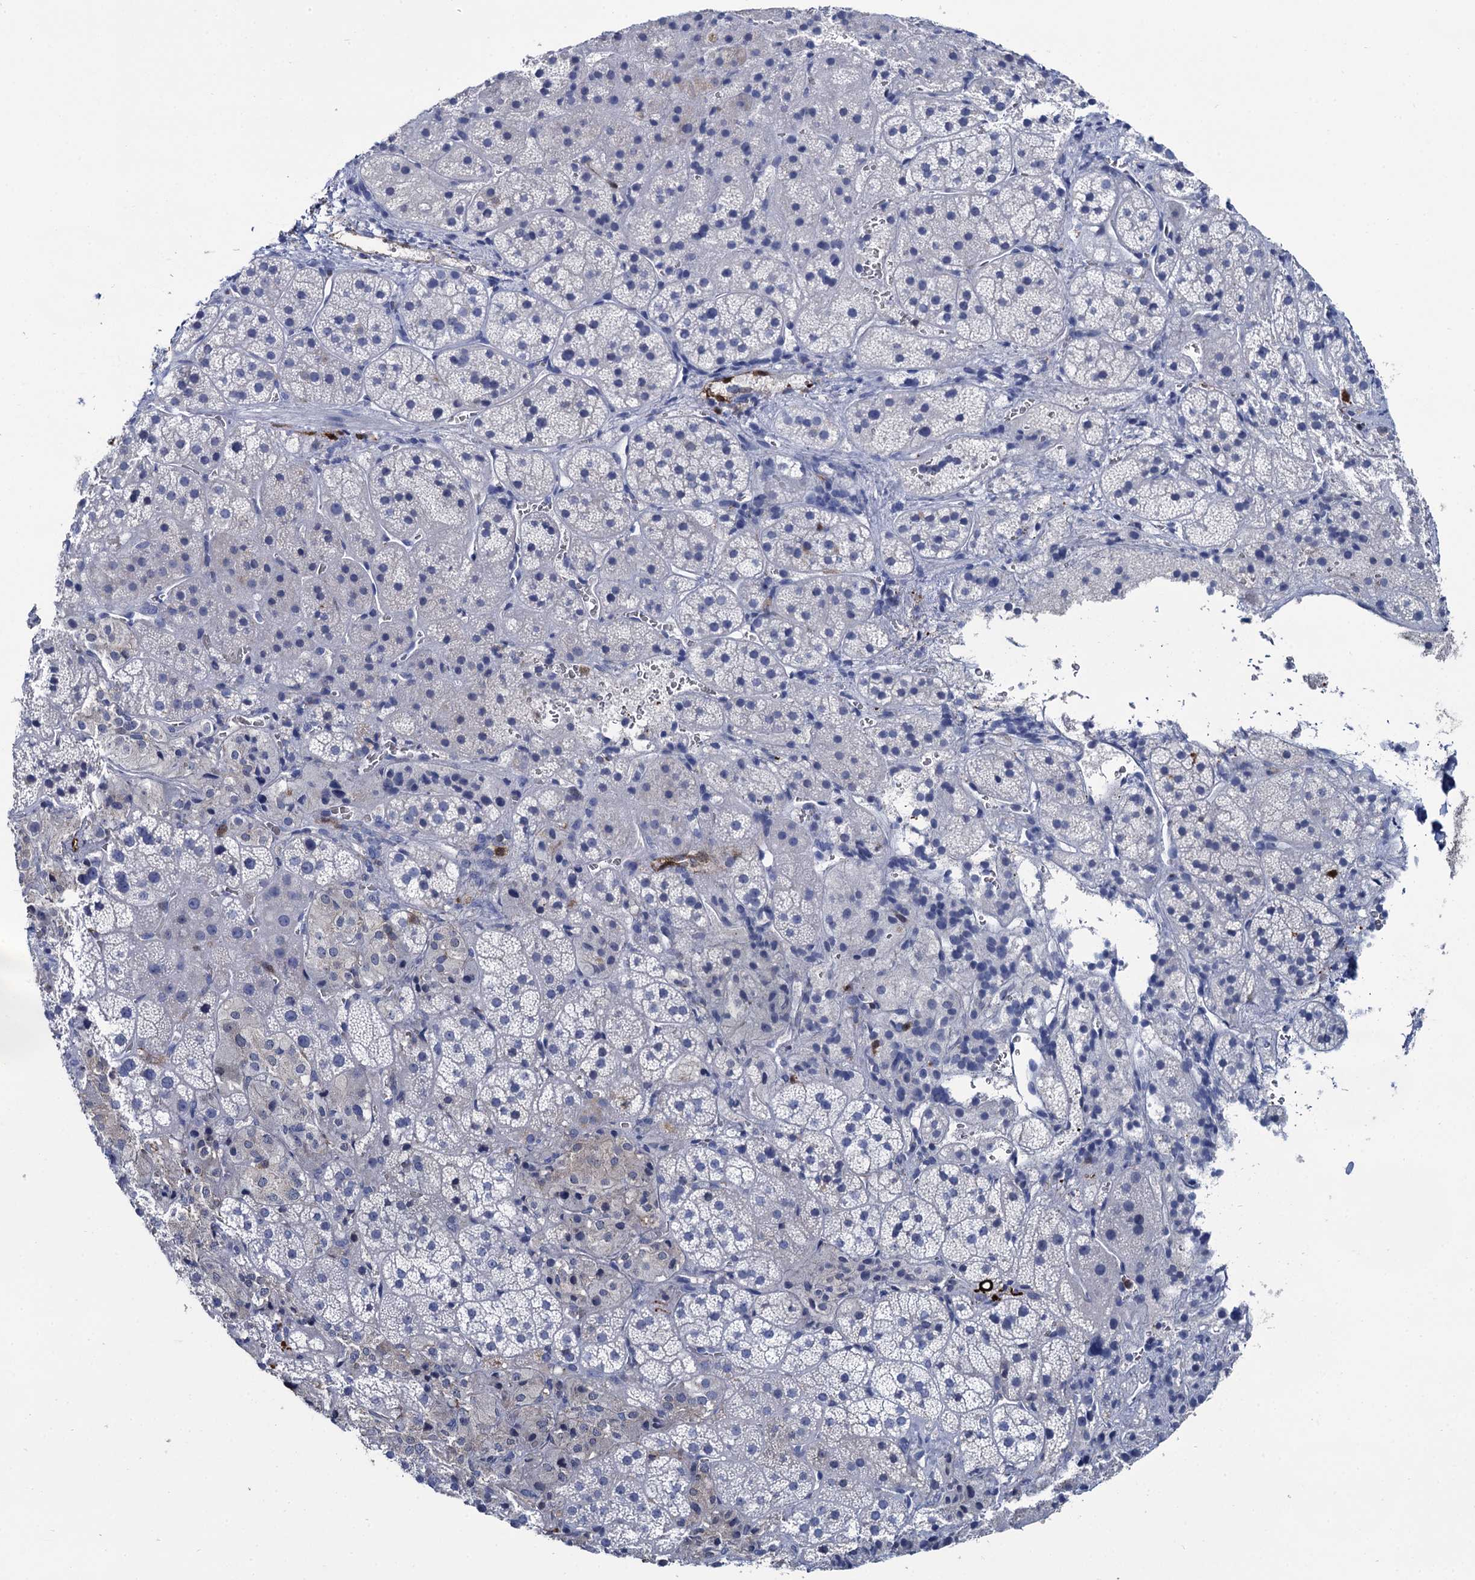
{"staining": {"intensity": "negative", "quantity": "none", "location": "none"}, "tissue": "adrenal gland", "cell_type": "Glandular cells", "image_type": "normal", "snomed": [{"axis": "morphology", "description": "Normal tissue, NOS"}, {"axis": "topography", "description": "Adrenal gland"}], "caption": "Immunohistochemistry (IHC) of normal adrenal gland displays no staining in glandular cells. (DAB immunohistochemistry (IHC) visualized using brightfield microscopy, high magnification).", "gene": "FABP5", "patient": {"sex": "female", "age": 44}}